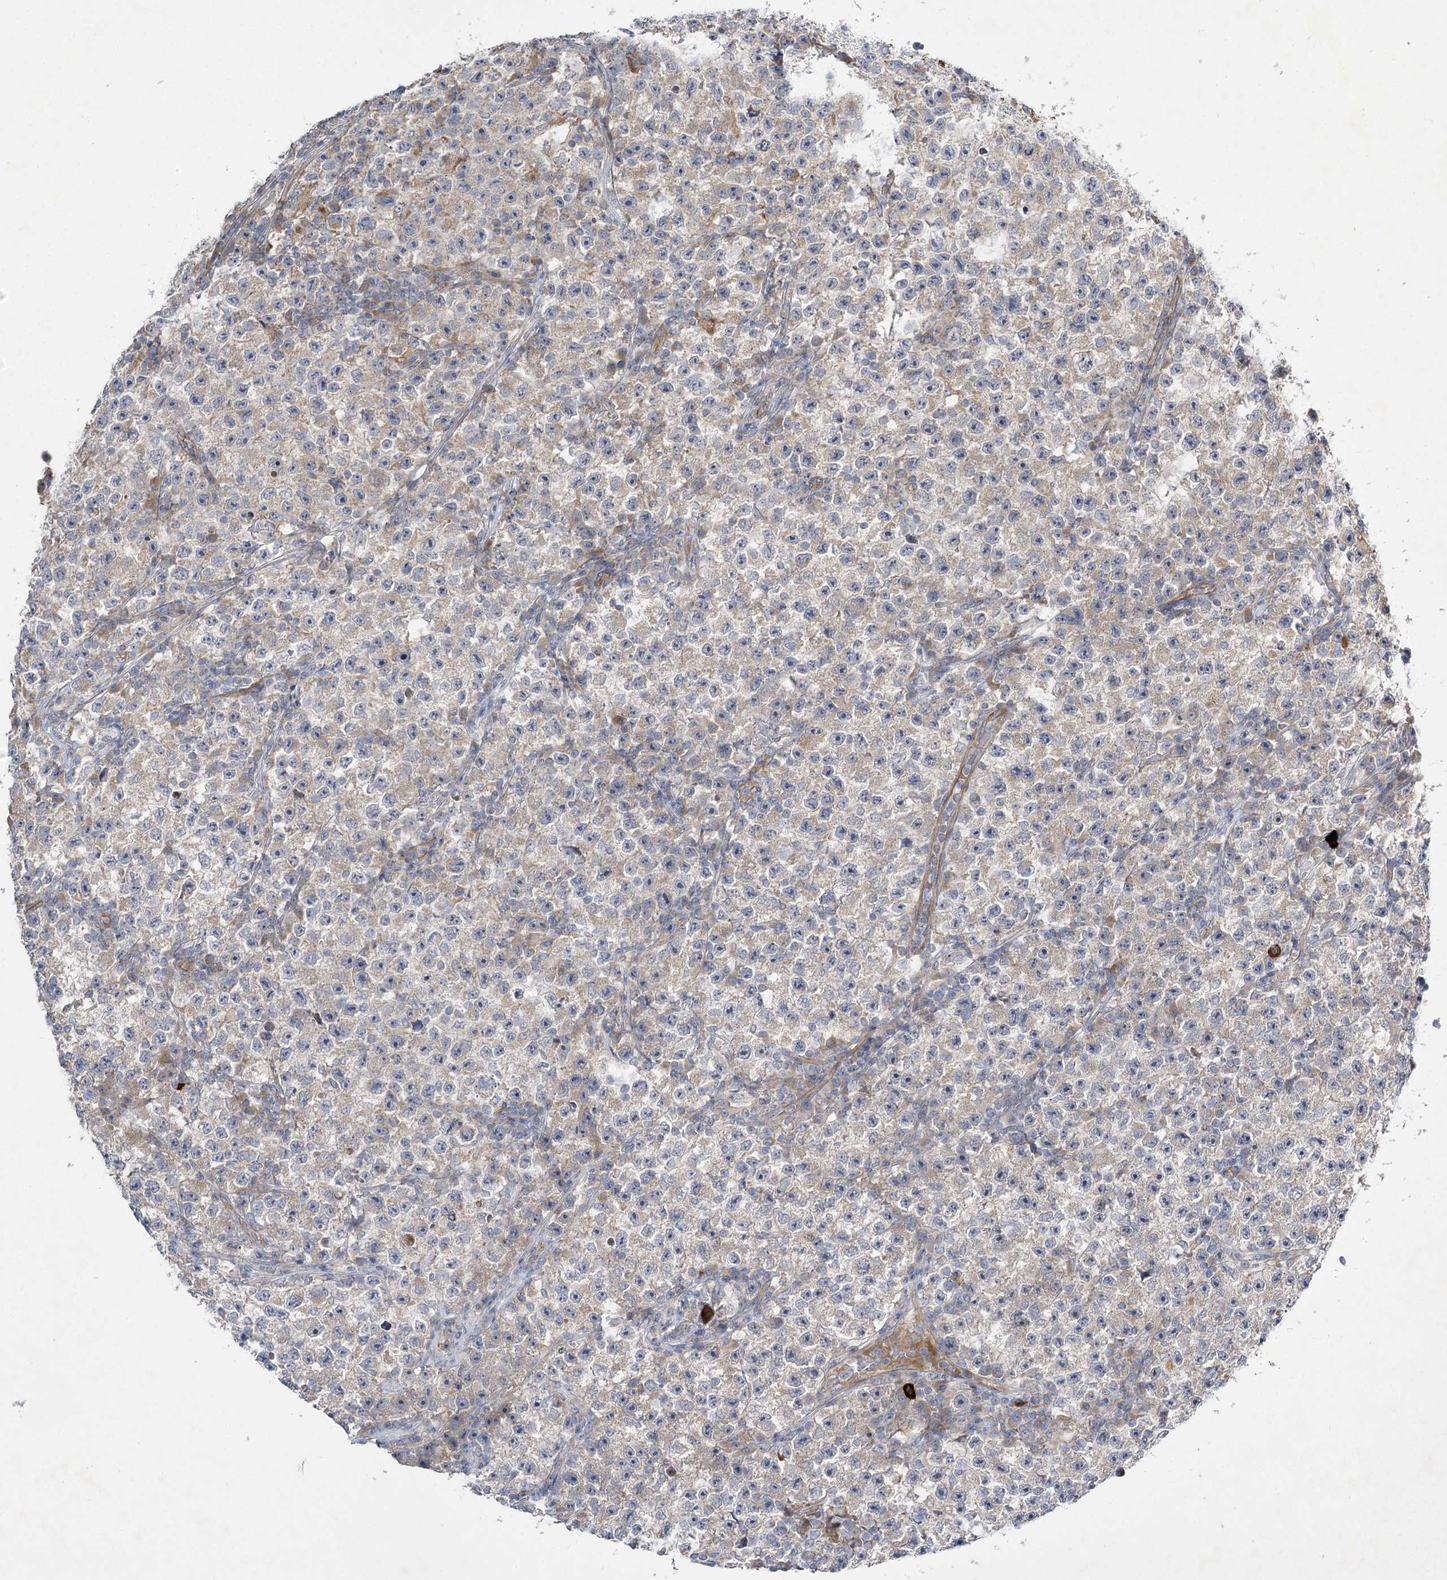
{"staining": {"intensity": "weak", "quantity": "25%-75%", "location": "cytoplasmic/membranous"}, "tissue": "testis cancer", "cell_type": "Tumor cells", "image_type": "cancer", "snomed": [{"axis": "morphology", "description": "Seminoma, NOS"}, {"axis": "topography", "description": "Testis"}], "caption": "Weak cytoplasmic/membranous expression is identified in about 25%-75% of tumor cells in testis cancer (seminoma). (DAB = brown stain, brightfield microscopy at high magnification).", "gene": "KIAA0825", "patient": {"sex": "male", "age": 22}}